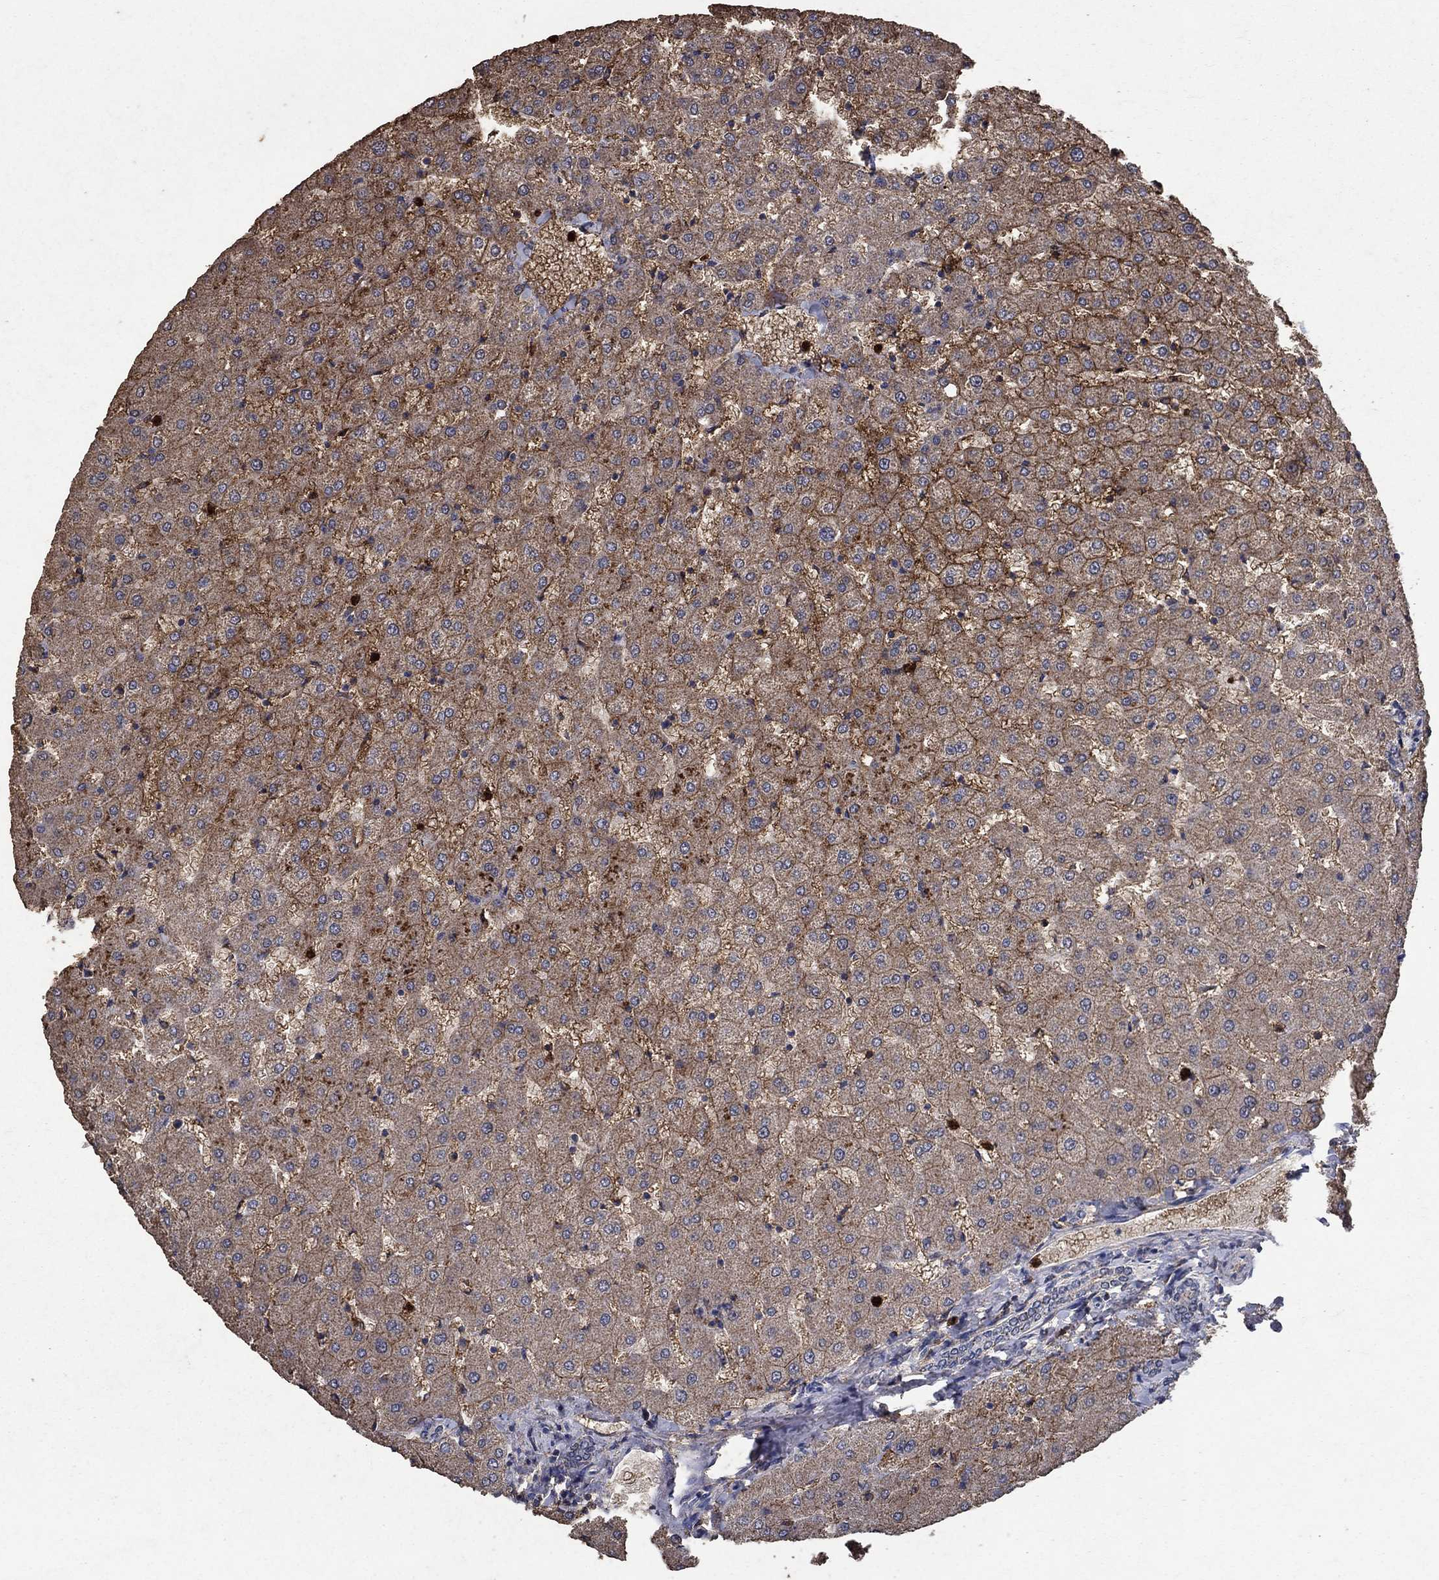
{"staining": {"intensity": "negative", "quantity": "none", "location": "none"}, "tissue": "liver", "cell_type": "Cholangiocytes", "image_type": "normal", "snomed": [{"axis": "morphology", "description": "Normal tissue, NOS"}, {"axis": "topography", "description": "Liver"}], "caption": "IHC micrograph of normal liver: liver stained with DAB (3,3'-diaminobenzidine) reveals no significant protein positivity in cholangiocytes.", "gene": "CD24", "patient": {"sex": "female", "age": 50}}